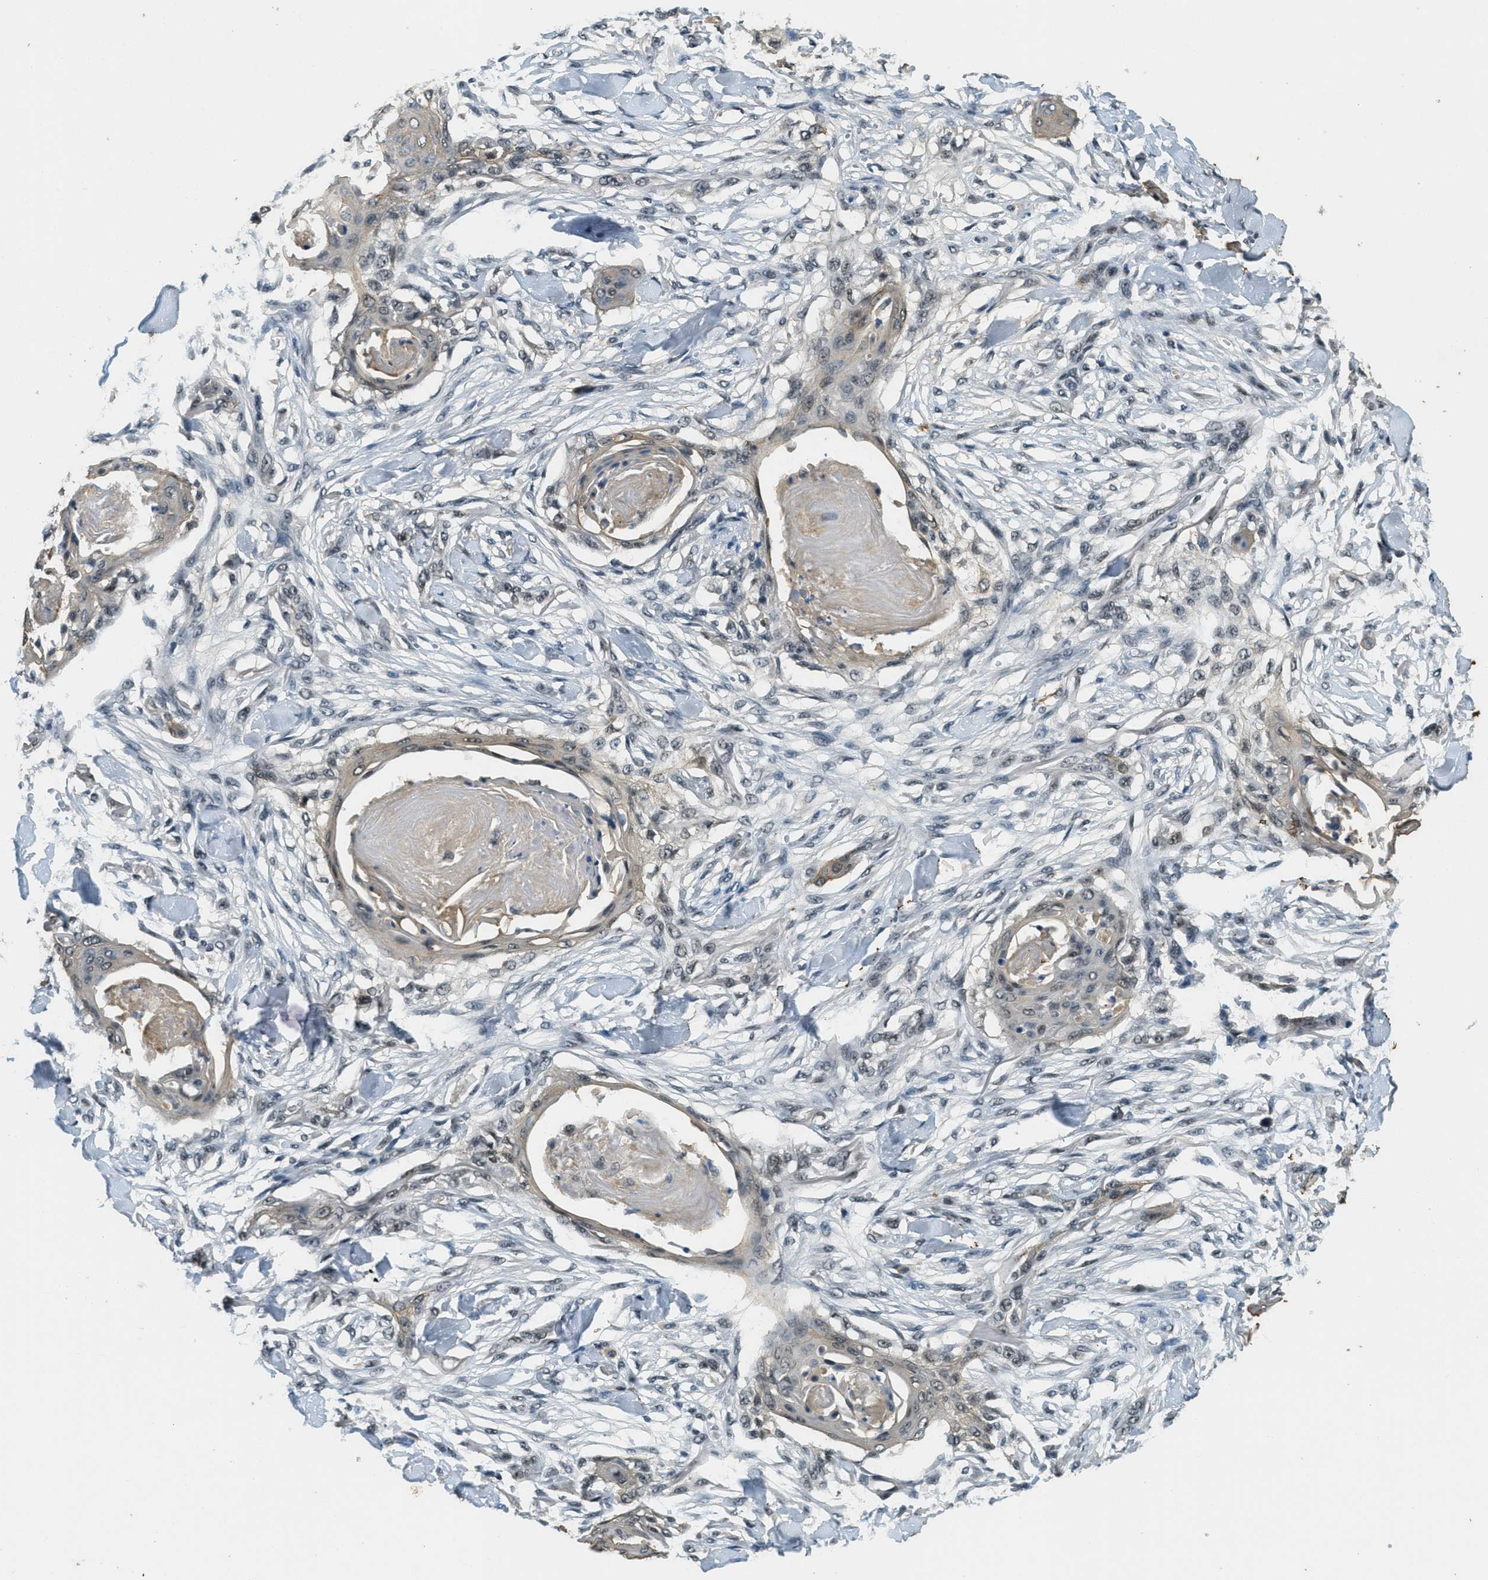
{"staining": {"intensity": "weak", "quantity": "<25%", "location": "cytoplasmic/membranous,nuclear"}, "tissue": "skin cancer", "cell_type": "Tumor cells", "image_type": "cancer", "snomed": [{"axis": "morphology", "description": "Normal tissue, NOS"}, {"axis": "morphology", "description": "Squamous cell carcinoma, NOS"}, {"axis": "topography", "description": "Skin"}], "caption": "Immunohistochemistry (IHC) of skin squamous cell carcinoma displays no positivity in tumor cells.", "gene": "ZNF148", "patient": {"sex": "female", "age": 59}}